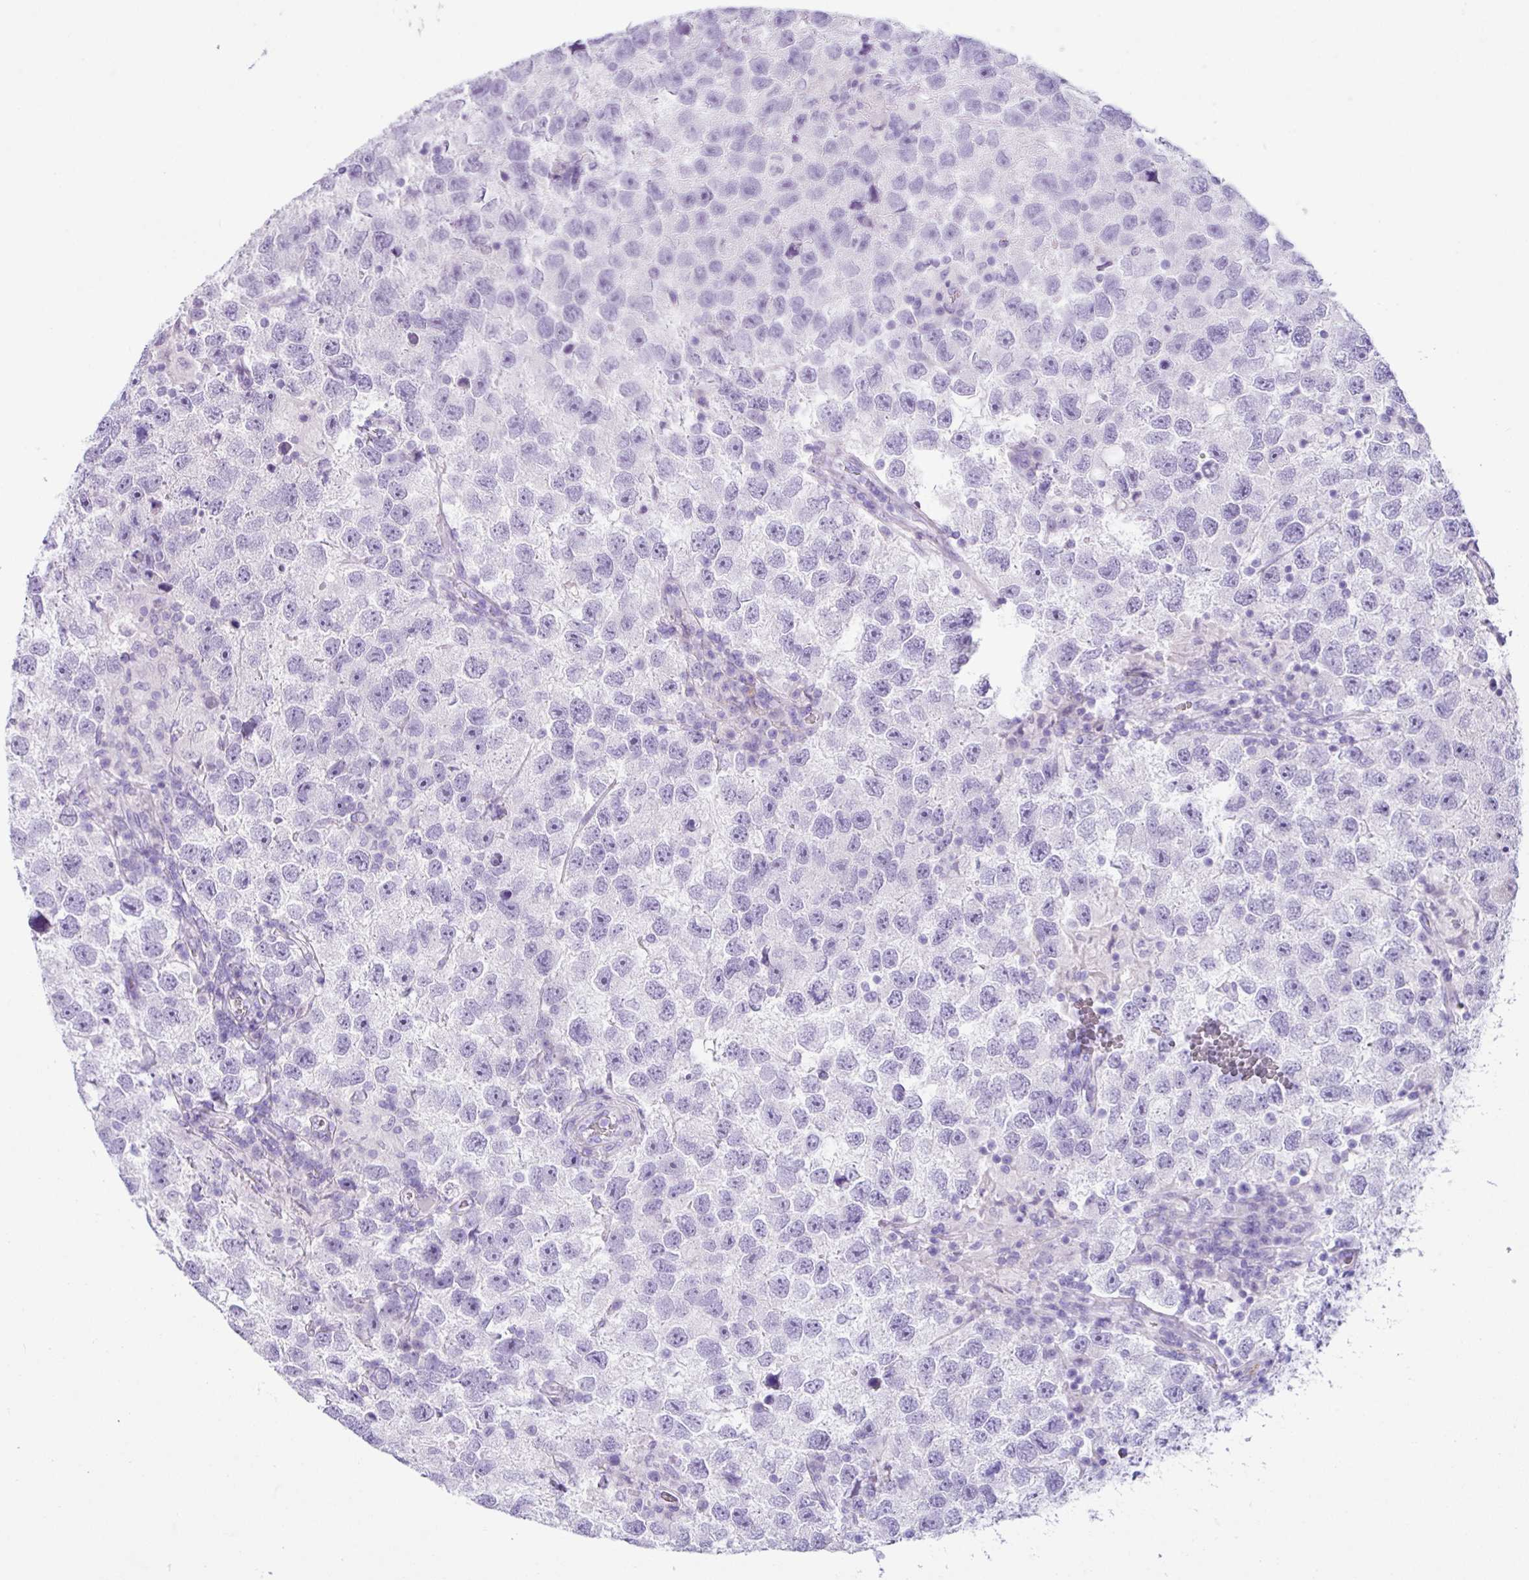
{"staining": {"intensity": "negative", "quantity": "none", "location": "none"}, "tissue": "testis cancer", "cell_type": "Tumor cells", "image_type": "cancer", "snomed": [{"axis": "morphology", "description": "Seminoma, NOS"}, {"axis": "topography", "description": "Testis"}], "caption": "The micrograph displays no significant positivity in tumor cells of testis cancer (seminoma). (DAB IHC visualized using brightfield microscopy, high magnification).", "gene": "ZG16", "patient": {"sex": "male", "age": 26}}